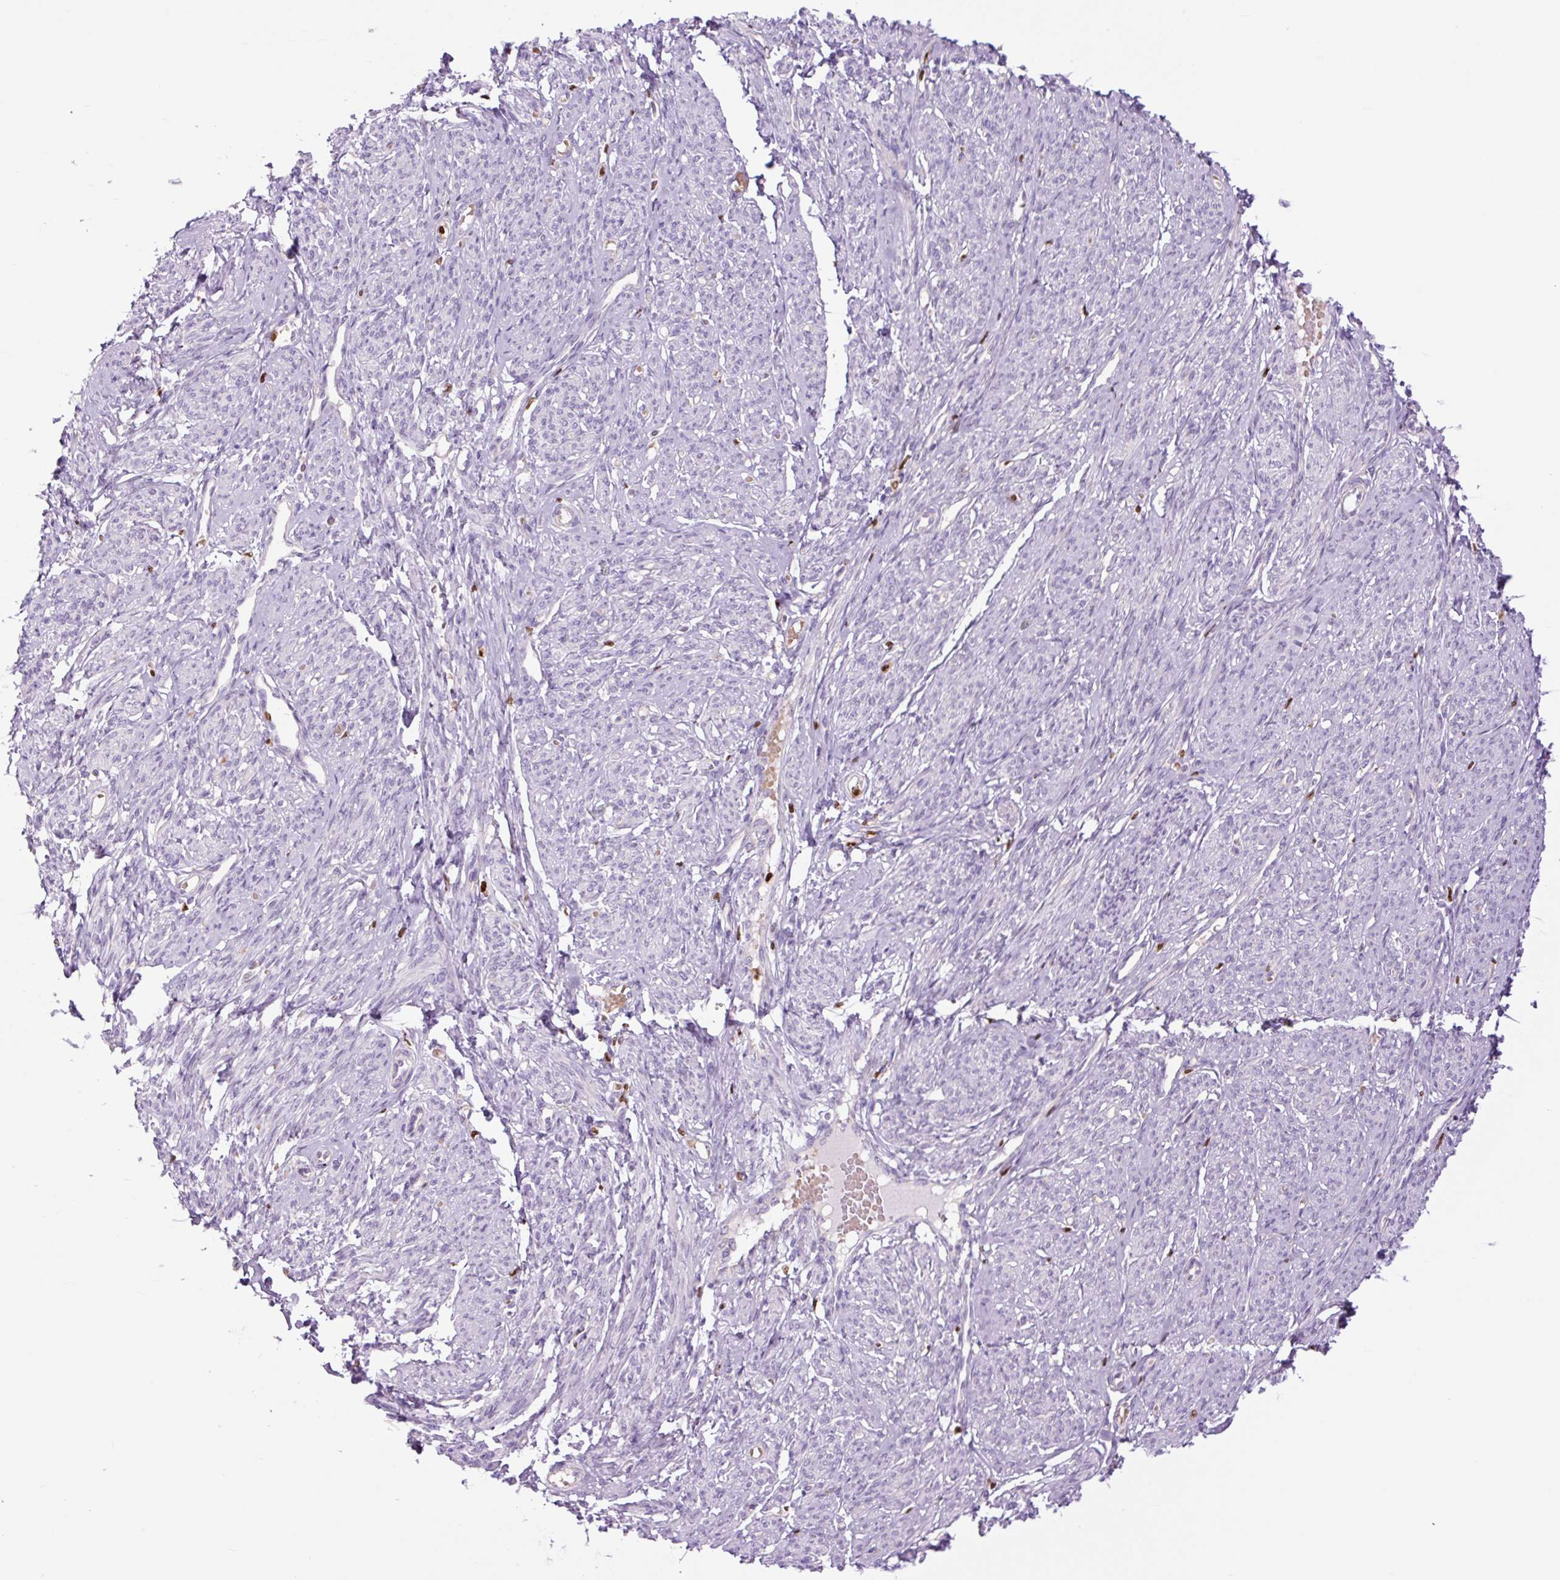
{"staining": {"intensity": "negative", "quantity": "none", "location": "none"}, "tissue": "smooth muscle", "cell_type": "Smooth muscle cells", "image_type": "normal", "snomed": [{"axis": "morphology", "description": "Normal tissue, NOS"}, {"axis": "topography", "description": "Smooth muscle"}], "caption": "Immunohistochemistry (IHC) of benign human smooth muscle displays no staining in smooth muscle cells.", "gene": "SPI1", "patient": {"sex": "female", "age": 65}}